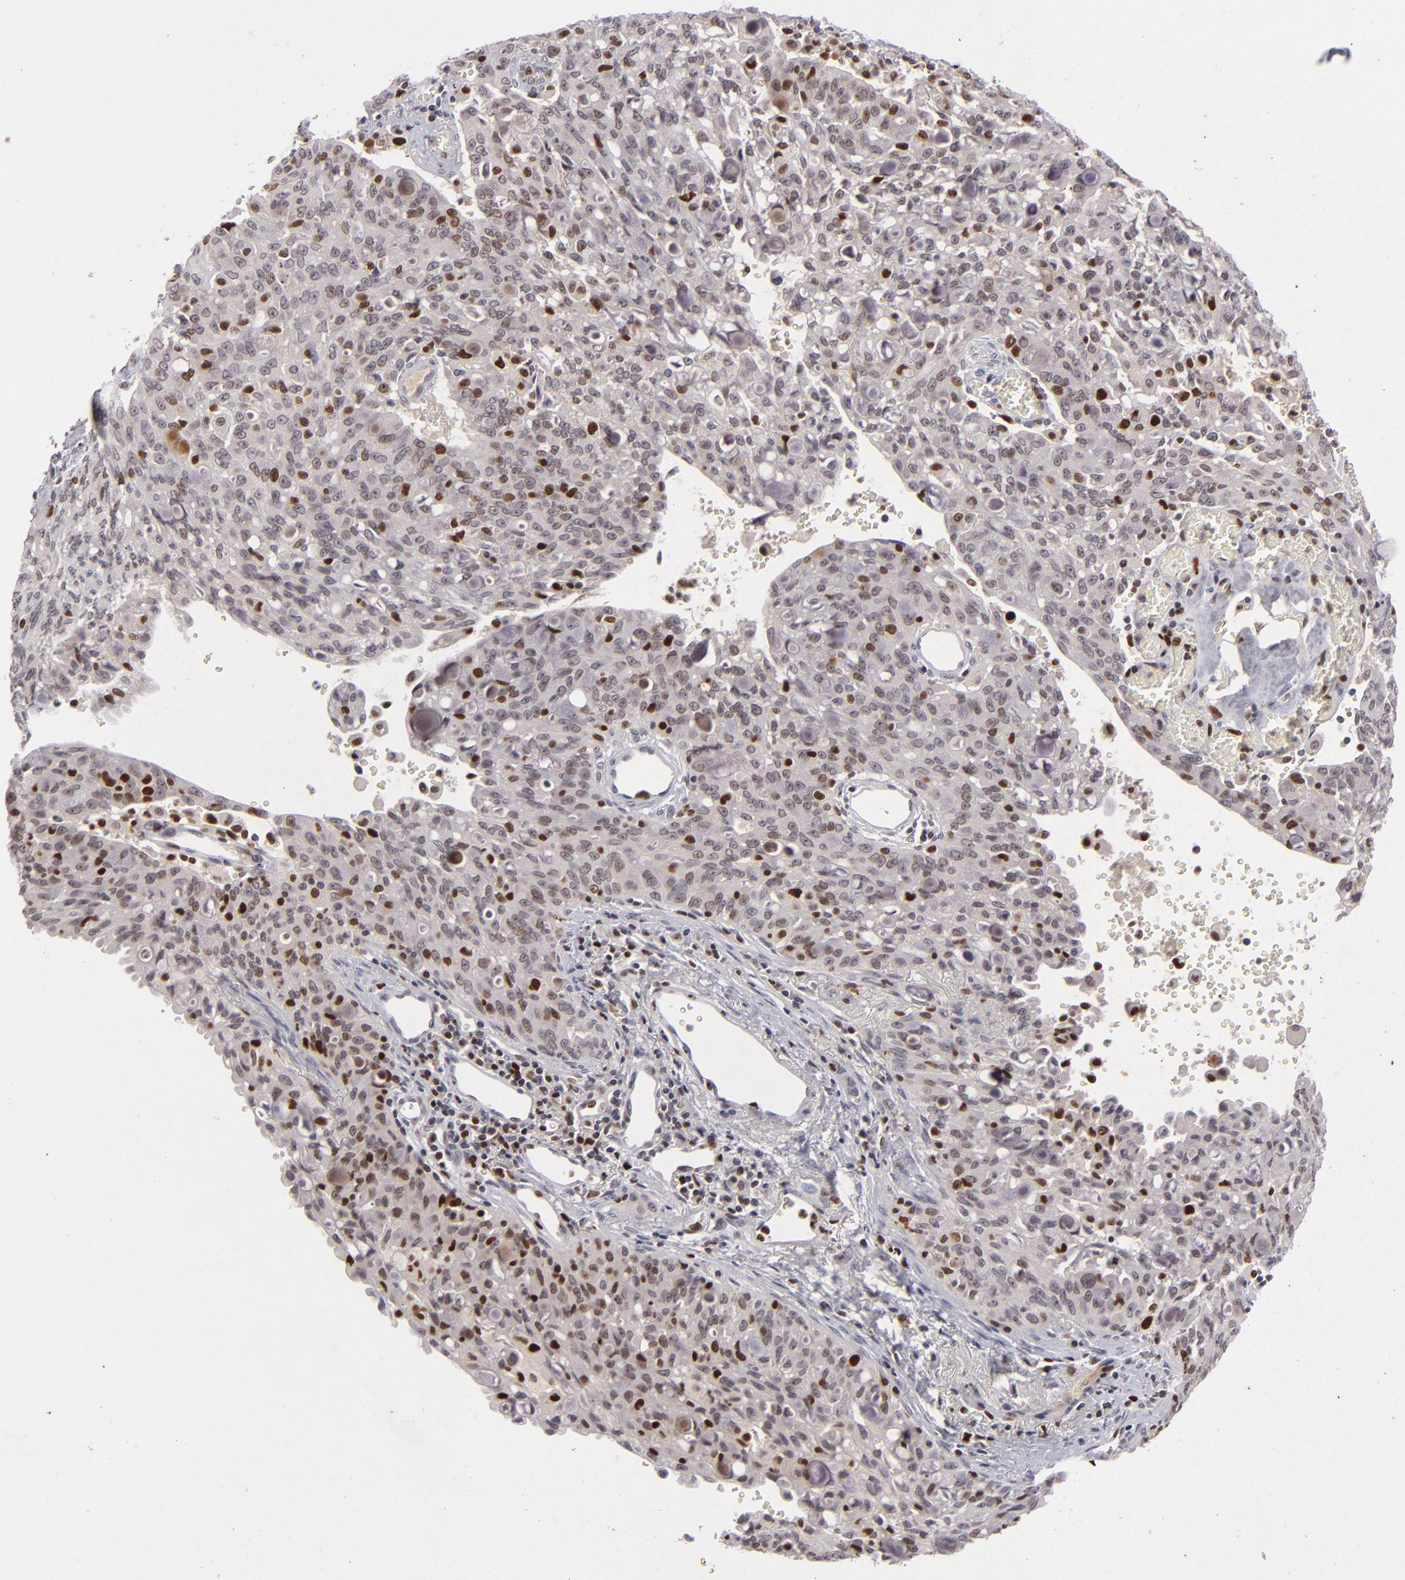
{"staining": {"intensity": "strong", "quantity": "<25%", "location": "nuclear"}, "tissue": "lung cancer", "cell_type": "Tumor cells", "image_type": "cancer", "snomed": [{"axis": "morphology", "description": "Adenocarcinoma, NOS"}, {"axis": "topography", "description": "Lung"}], "caption": "A medium amount of strong nuclear expression is appreciated in about <25% of tumor cells in adenocarcinoma (lung) tissue.", "gene": "FEN1", "patient": {"sex": "female", "age": 44}}